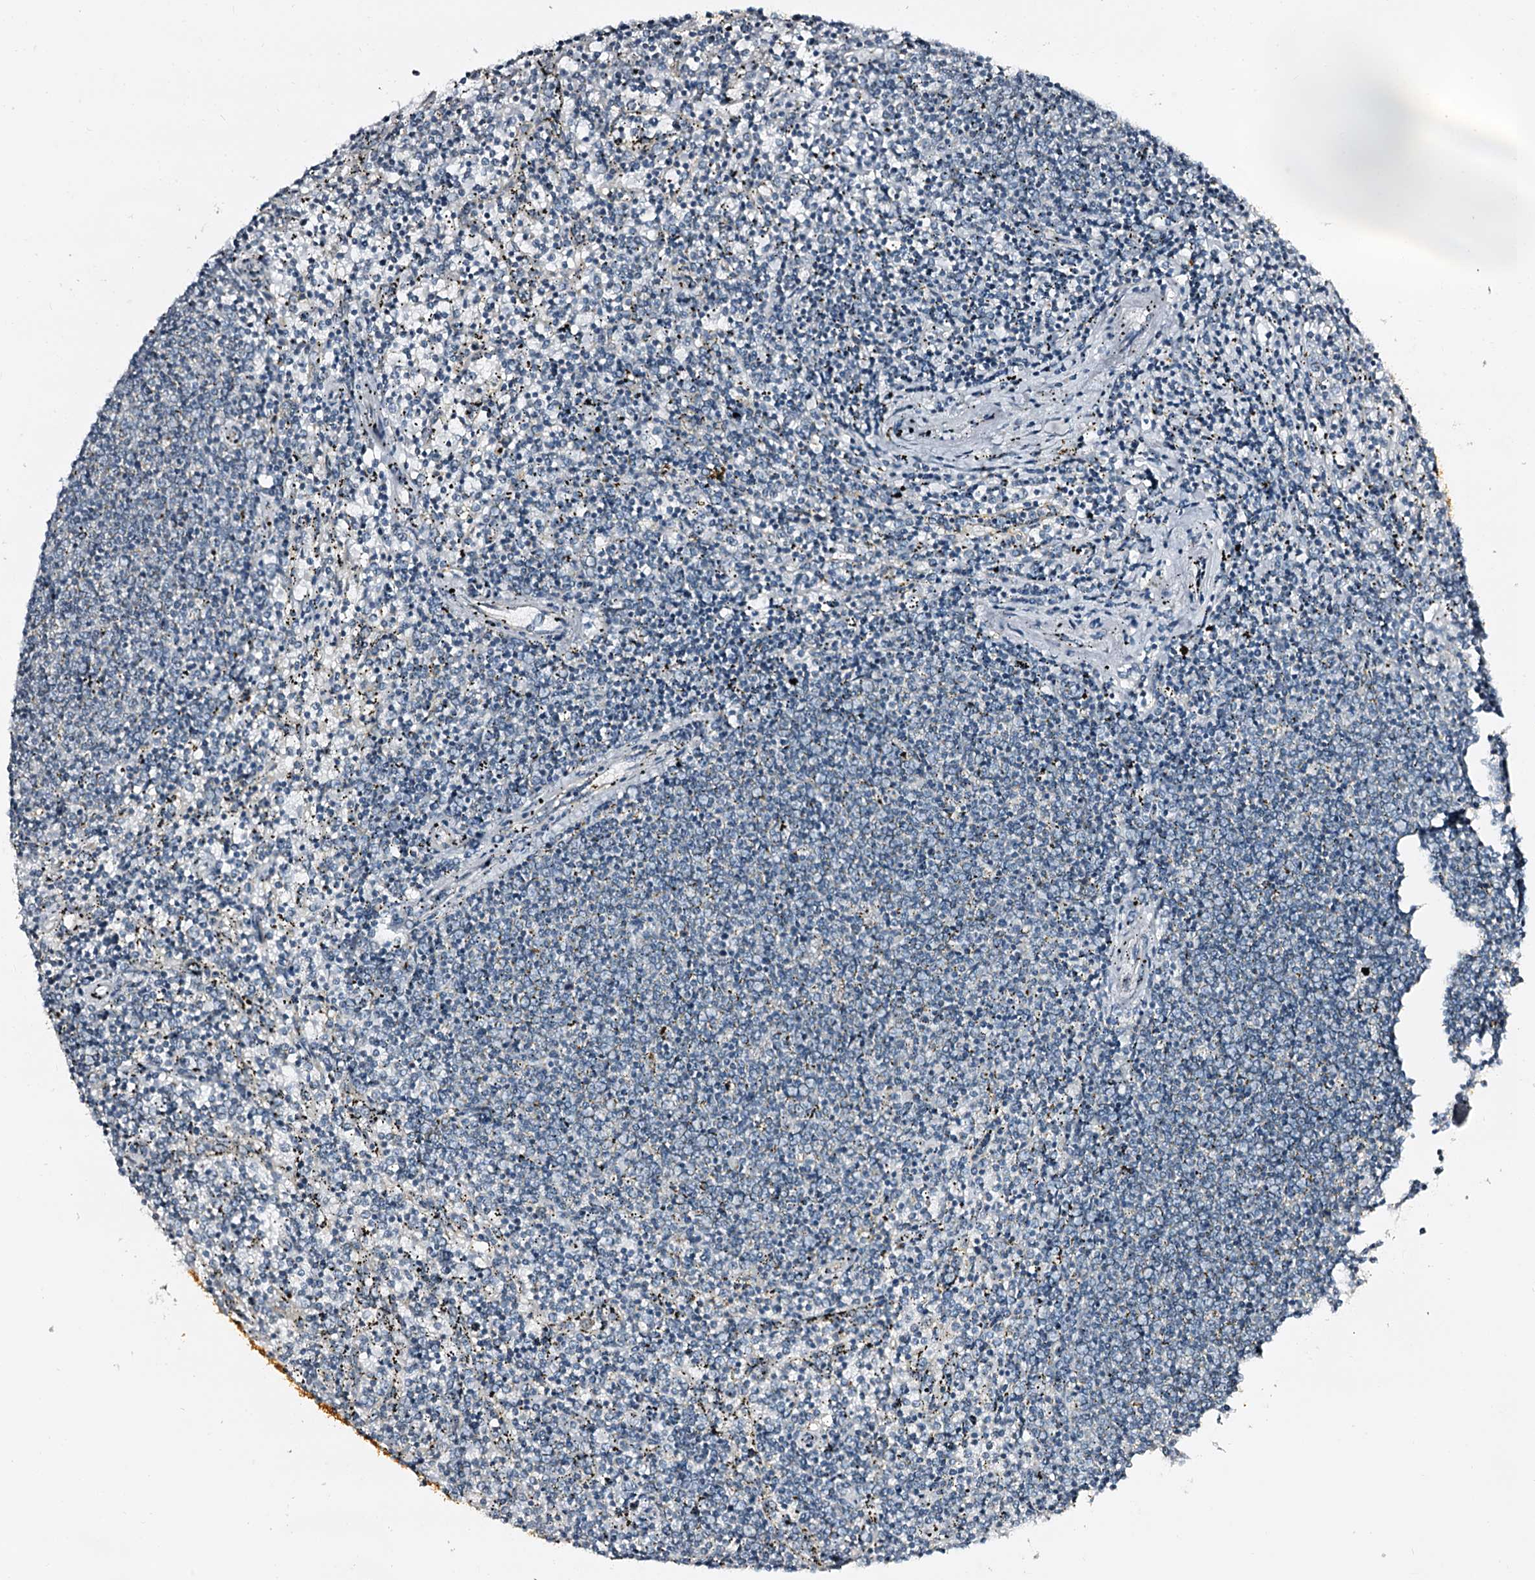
{"staining": {"intensity": "negative", "quantity": "none", "location": "none"}, "tissue": "lymphoma", "cell_type": "Tumor cells", "image_type": "cancer", "snomed": [{"axis": "morphology", "description": "Malignant lymphoma, non-Hodgkin's type, Low grade"}, {"axis": "topography", "description": "Spleen"}], "caption": "Immunohistochemistry (IHC) histopathology image of low-grade malignant lymphoma, non-Hodgkin's type stained for a protein (brown), which shows no expression in tumor cells.", "gene": "SLC1A3", "patient": {"sex": "female", "age": 50}}